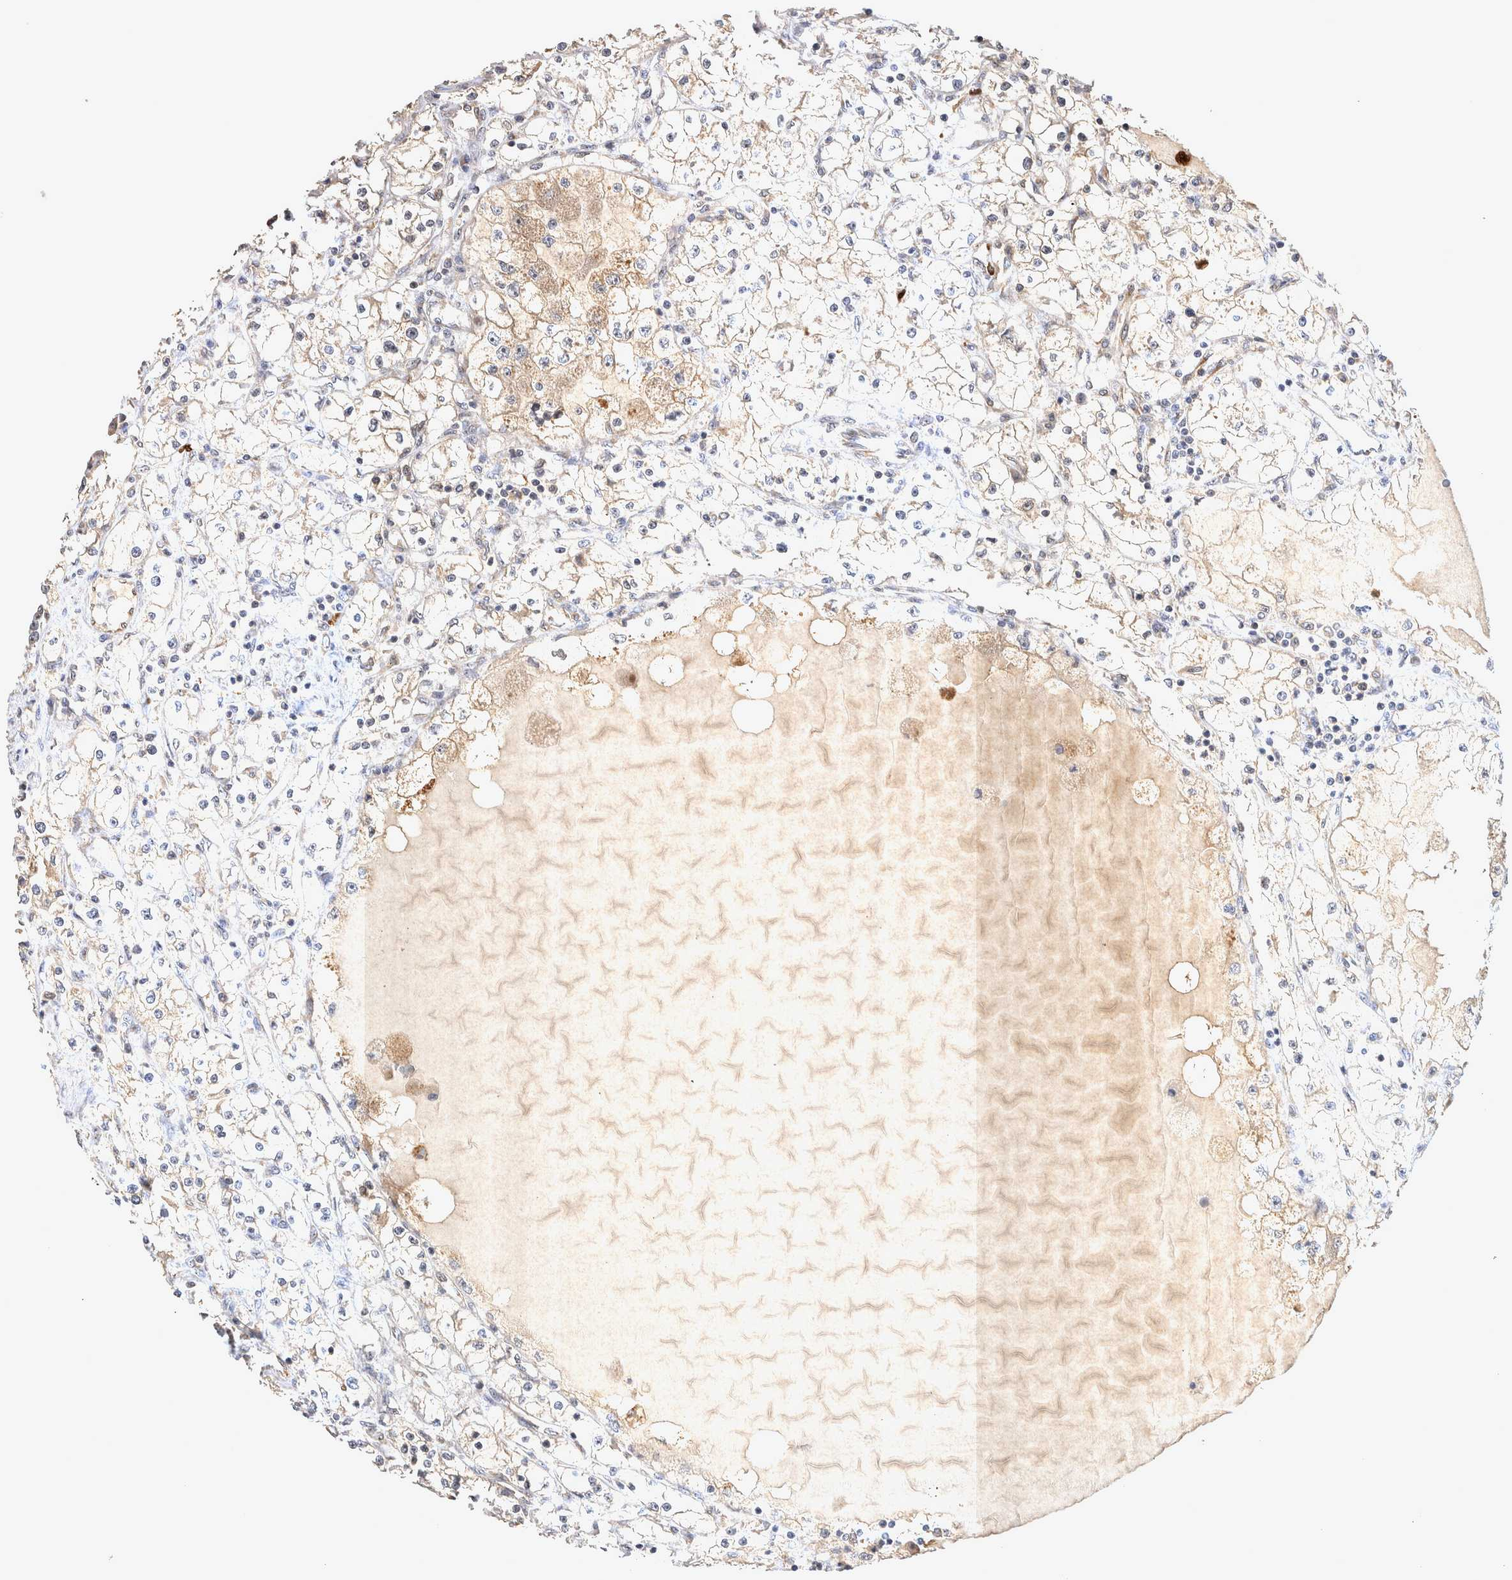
{"staining": {"intensity": "weak", "quantity": "<25%", "location": "cytoplasmic/membranous"}, "tissue": "renal cancer", "cell_type": "Tumor cells", "image_type": "cancer", "snomed": [{"axis": "morphology", "description": "Adenocarcinoma, NOS"}, {"axis": "topography", "description": "Kidney"}], "caption": "This is an IHC histopathology image of human renal cancer. There is no staining in tumor cells.", "gene": "ATXN2", "patient": {"sex": "male", "age": 56}}